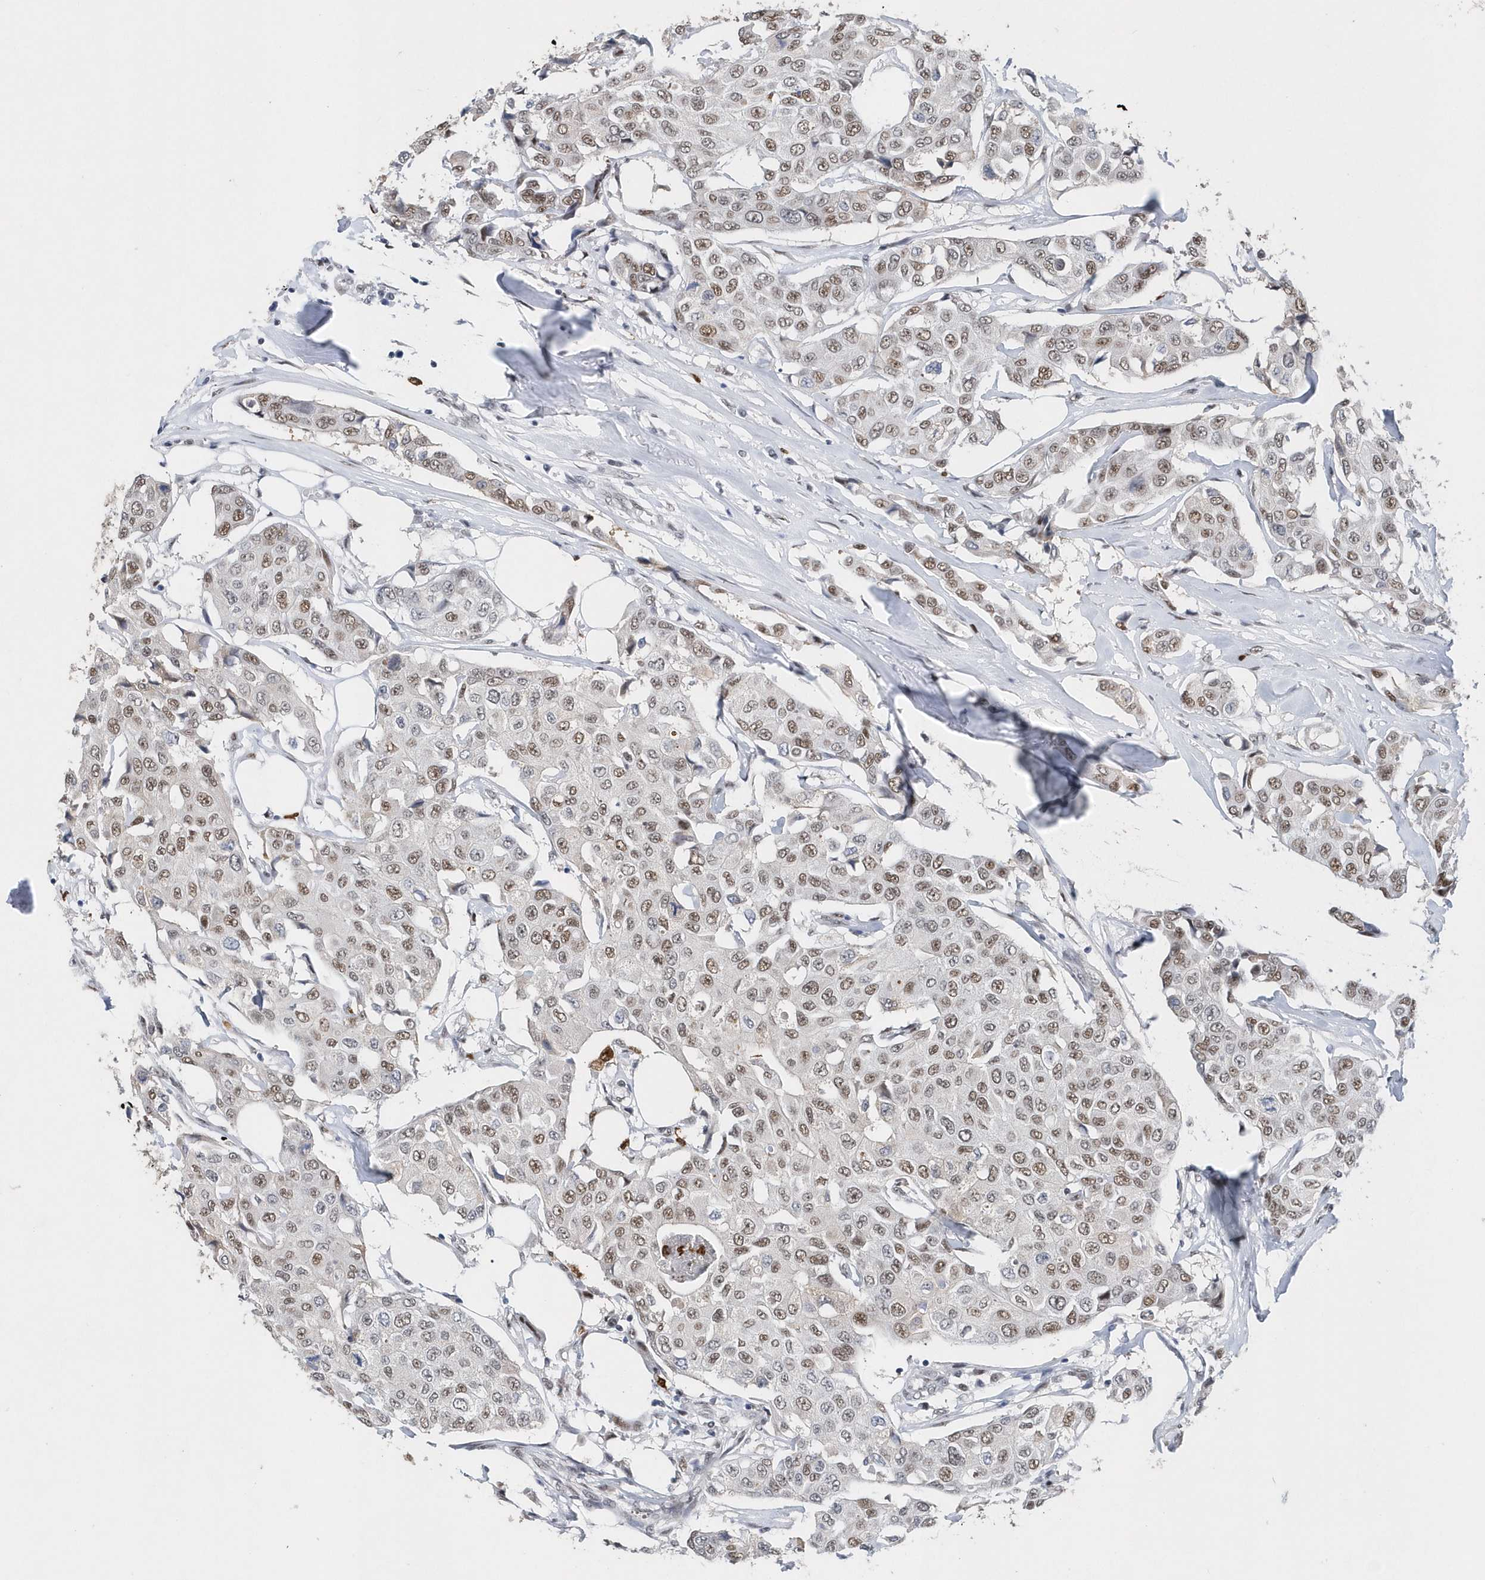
{"staining": {"intensity": "moderate", "quantity": ">75%", "location": "nuclear"}, "tissue": "breast cancer", "cell_type": "Tumor cells", "image_type": "cancer", "snomed": [{"axis": "morphology", "description": "Duct carcinoma"}, {"axis": "topography", "description": "Breast"}], "caption": "This image shows immunohistochemistry staining of human breast cancer, with medium moderate nuclear staining in about >75% of tumor cells.", "gene": "RPP30", "patient": {"sex": "female", "age": 80}}